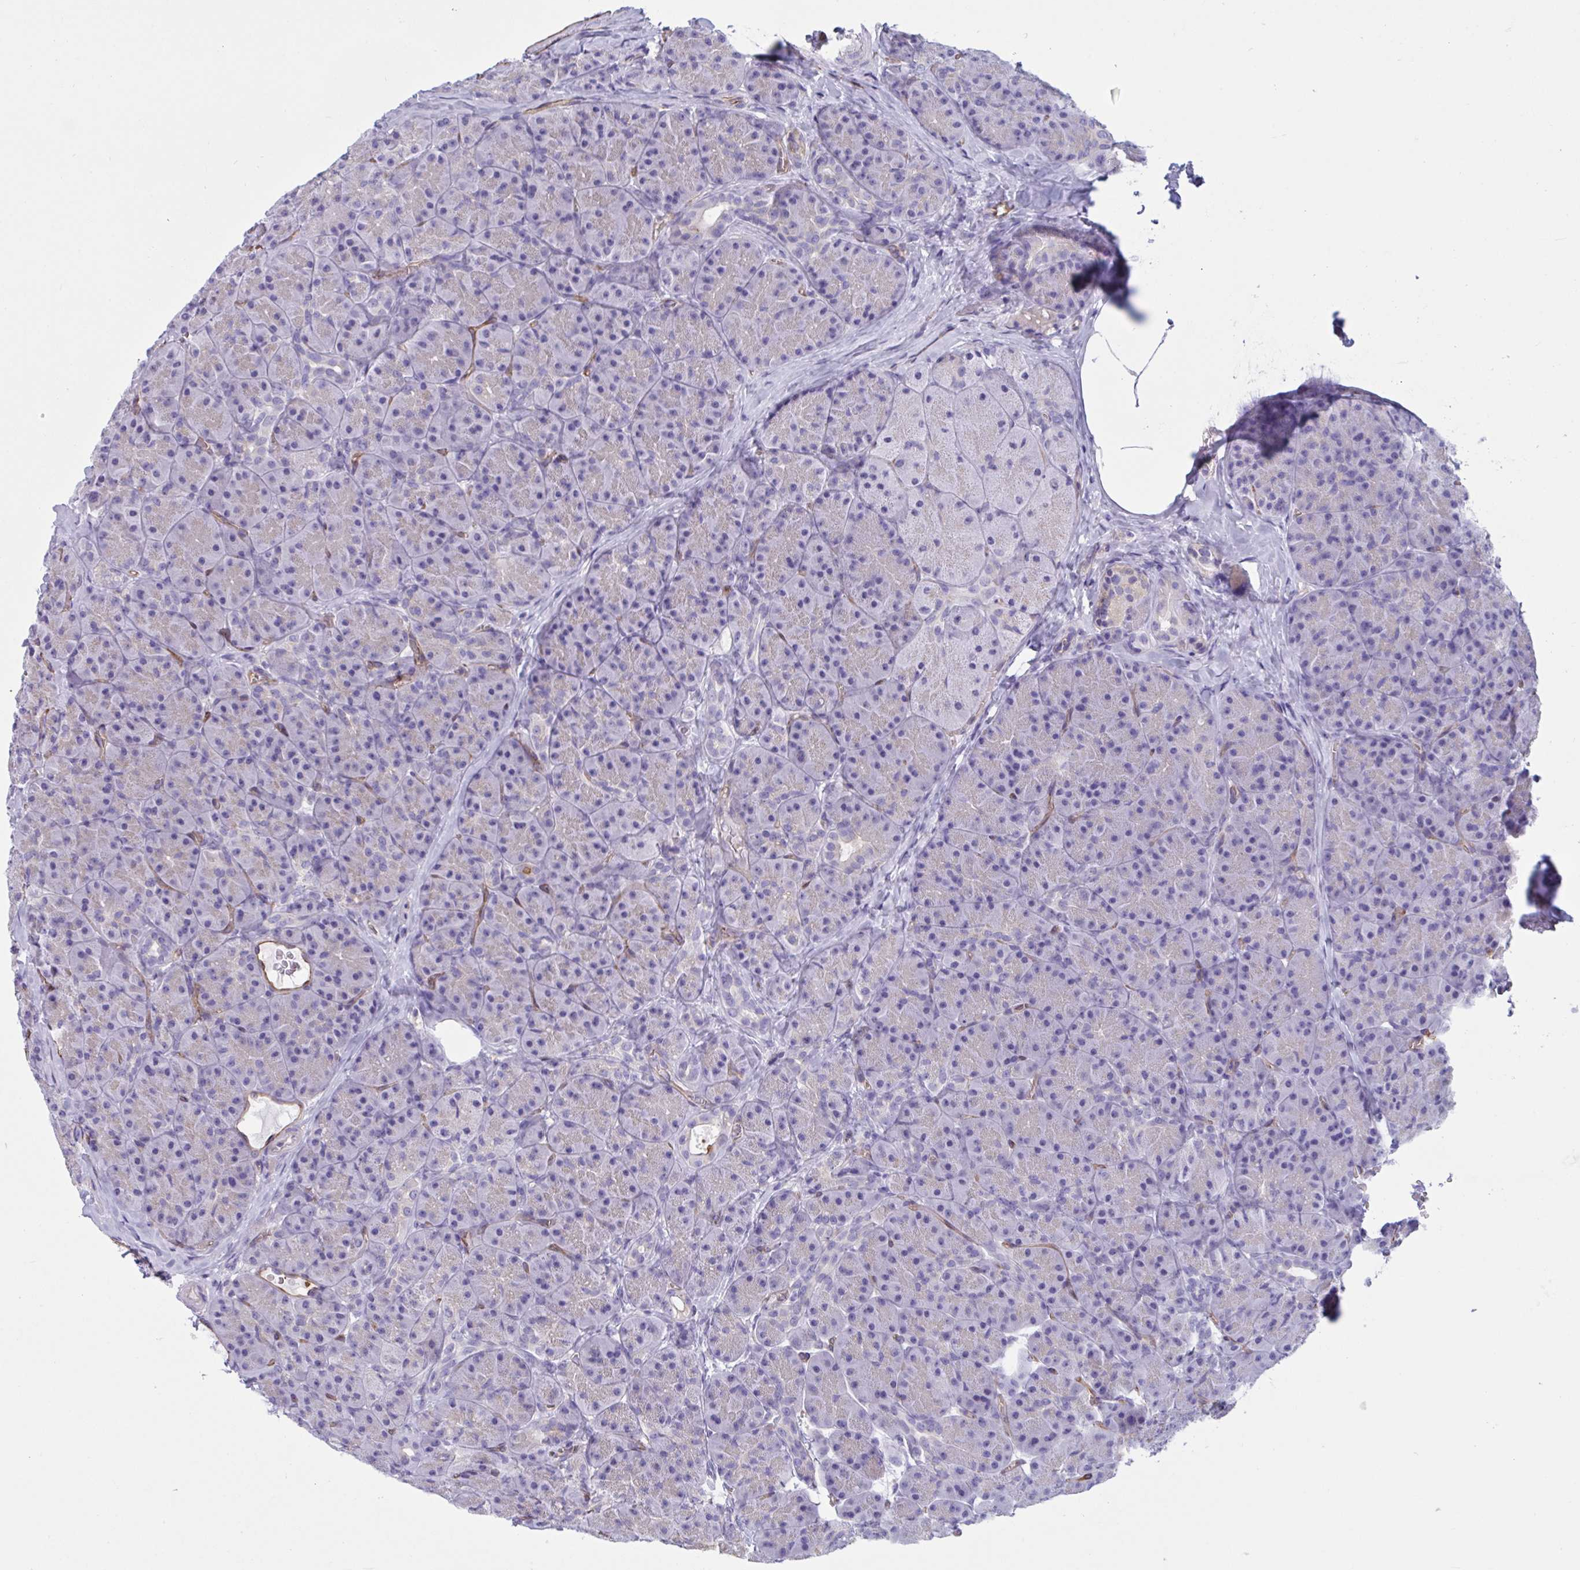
{"staining": {"intensity": "negative", "quantity": "none", "location": "none"}, "tissue": "pancreas", "cell_type": "Exocrine glandular cells", "image_type": "normal", "snomed": [{"axis": "morphology", "description": "Normal tissue, NOS"}, {"axis": "topography", "description": "Pancreas"}], "caption": "Immunohistochemistry (IHC) image of benign pancreas: human pancreas stained with DAB exhibits no significant protein expression in exocrine glandular cells.", "gene": "RPL22L1", "patient": {"sex": "male", "age": 57}}